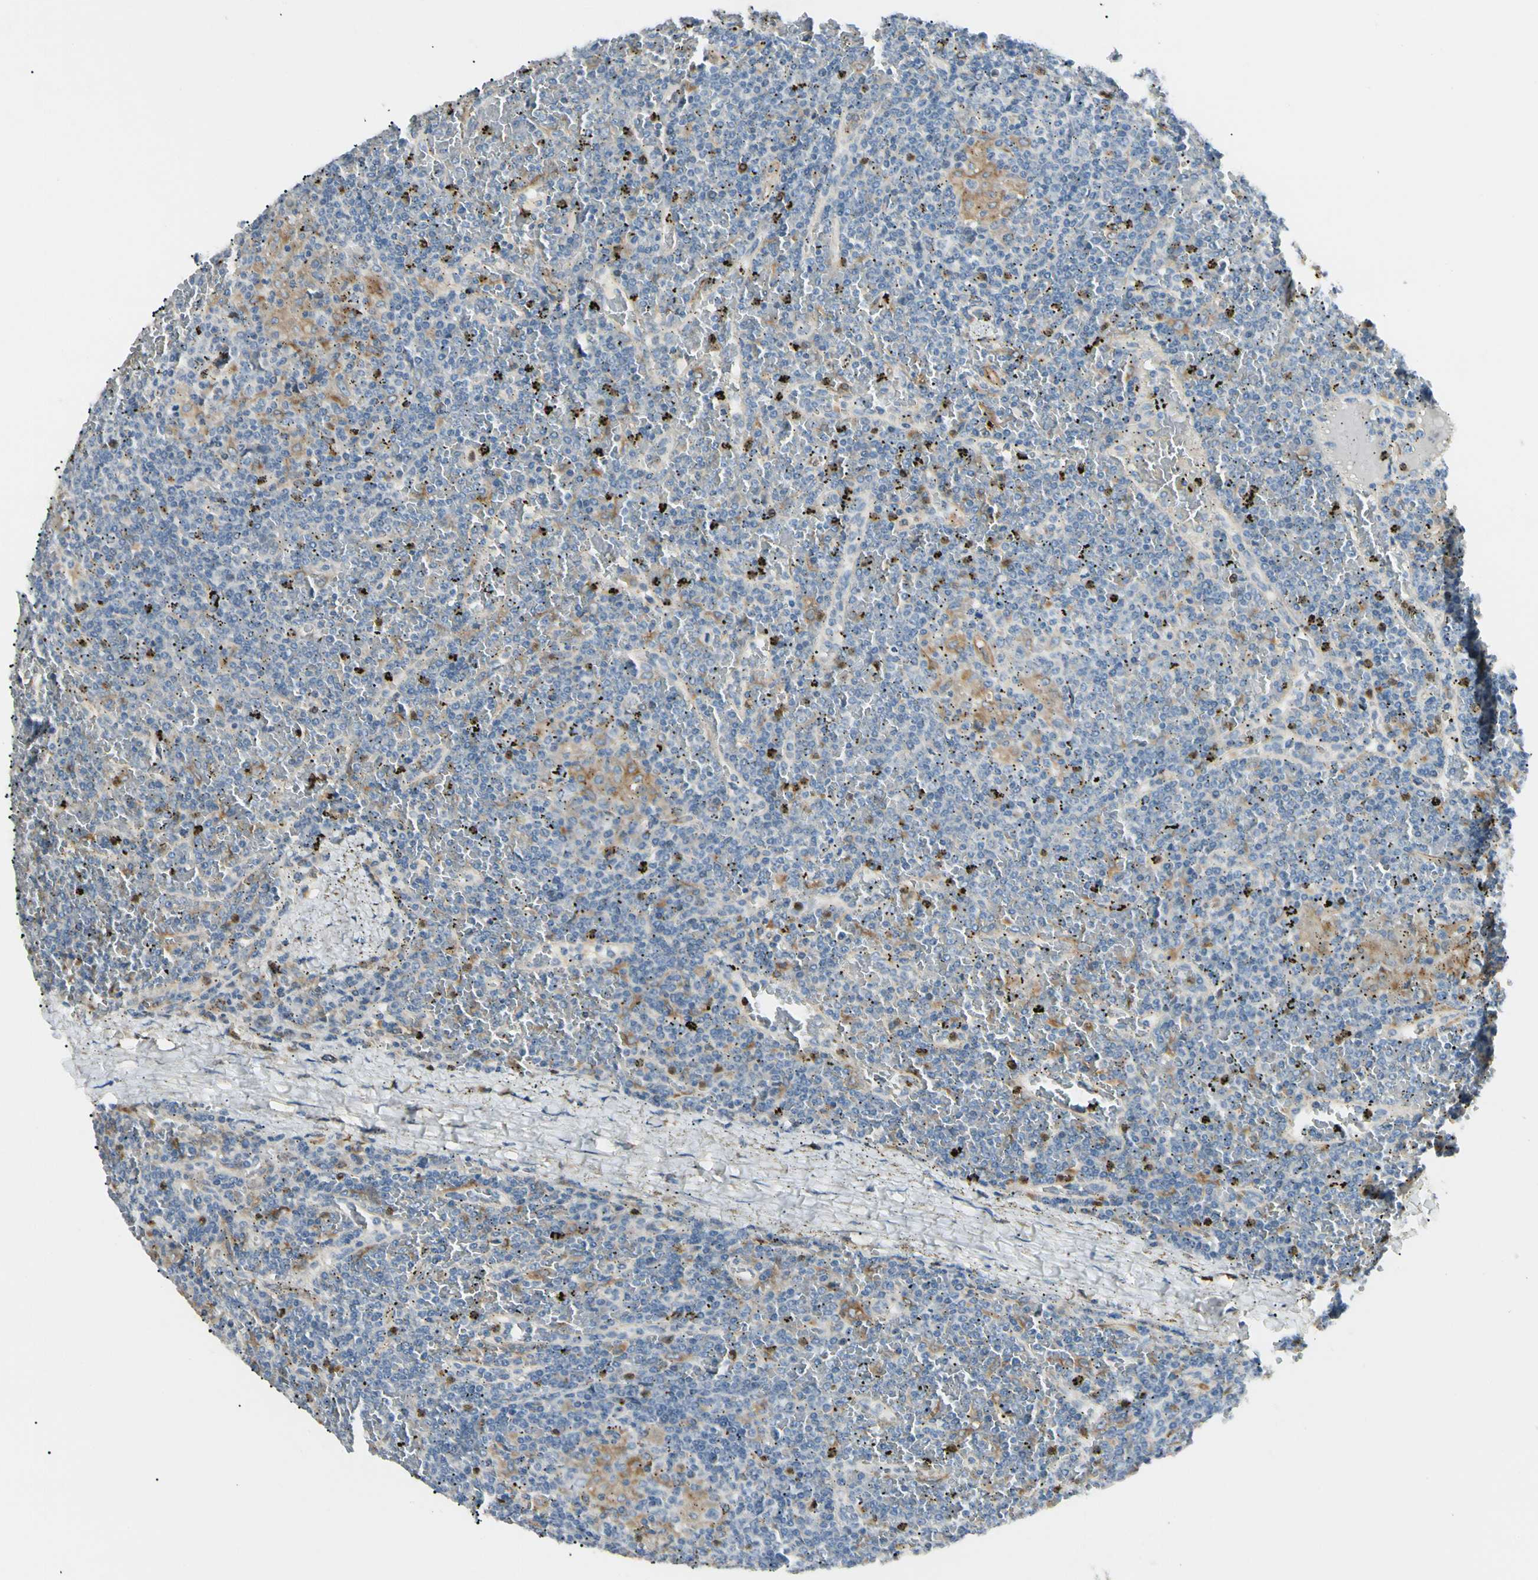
{"staining": {"intensity": "moderate", "quantity": "<25%", "location": "cytoplasmic/membranous"}, "tissue": "lymphoma", "cell_type": "Tumor cells", "image_type": "cancer", "snomed": [{"axis": "morphology", "description": "Malignant lymphoma, non-Hodgkin's type, Low grade"}, {"axis": "topography", "description": "Spleen"}], "caption": "Human malignant lymphoma, non-Hodgkin's type (low-grade) stained with a brown dye reveals moderate cytoplasmic/membranous positive positivity in about <25% of tumor cells.", "gene": "LPCAT2", "patient": {"sex": "female", "age": 19}}